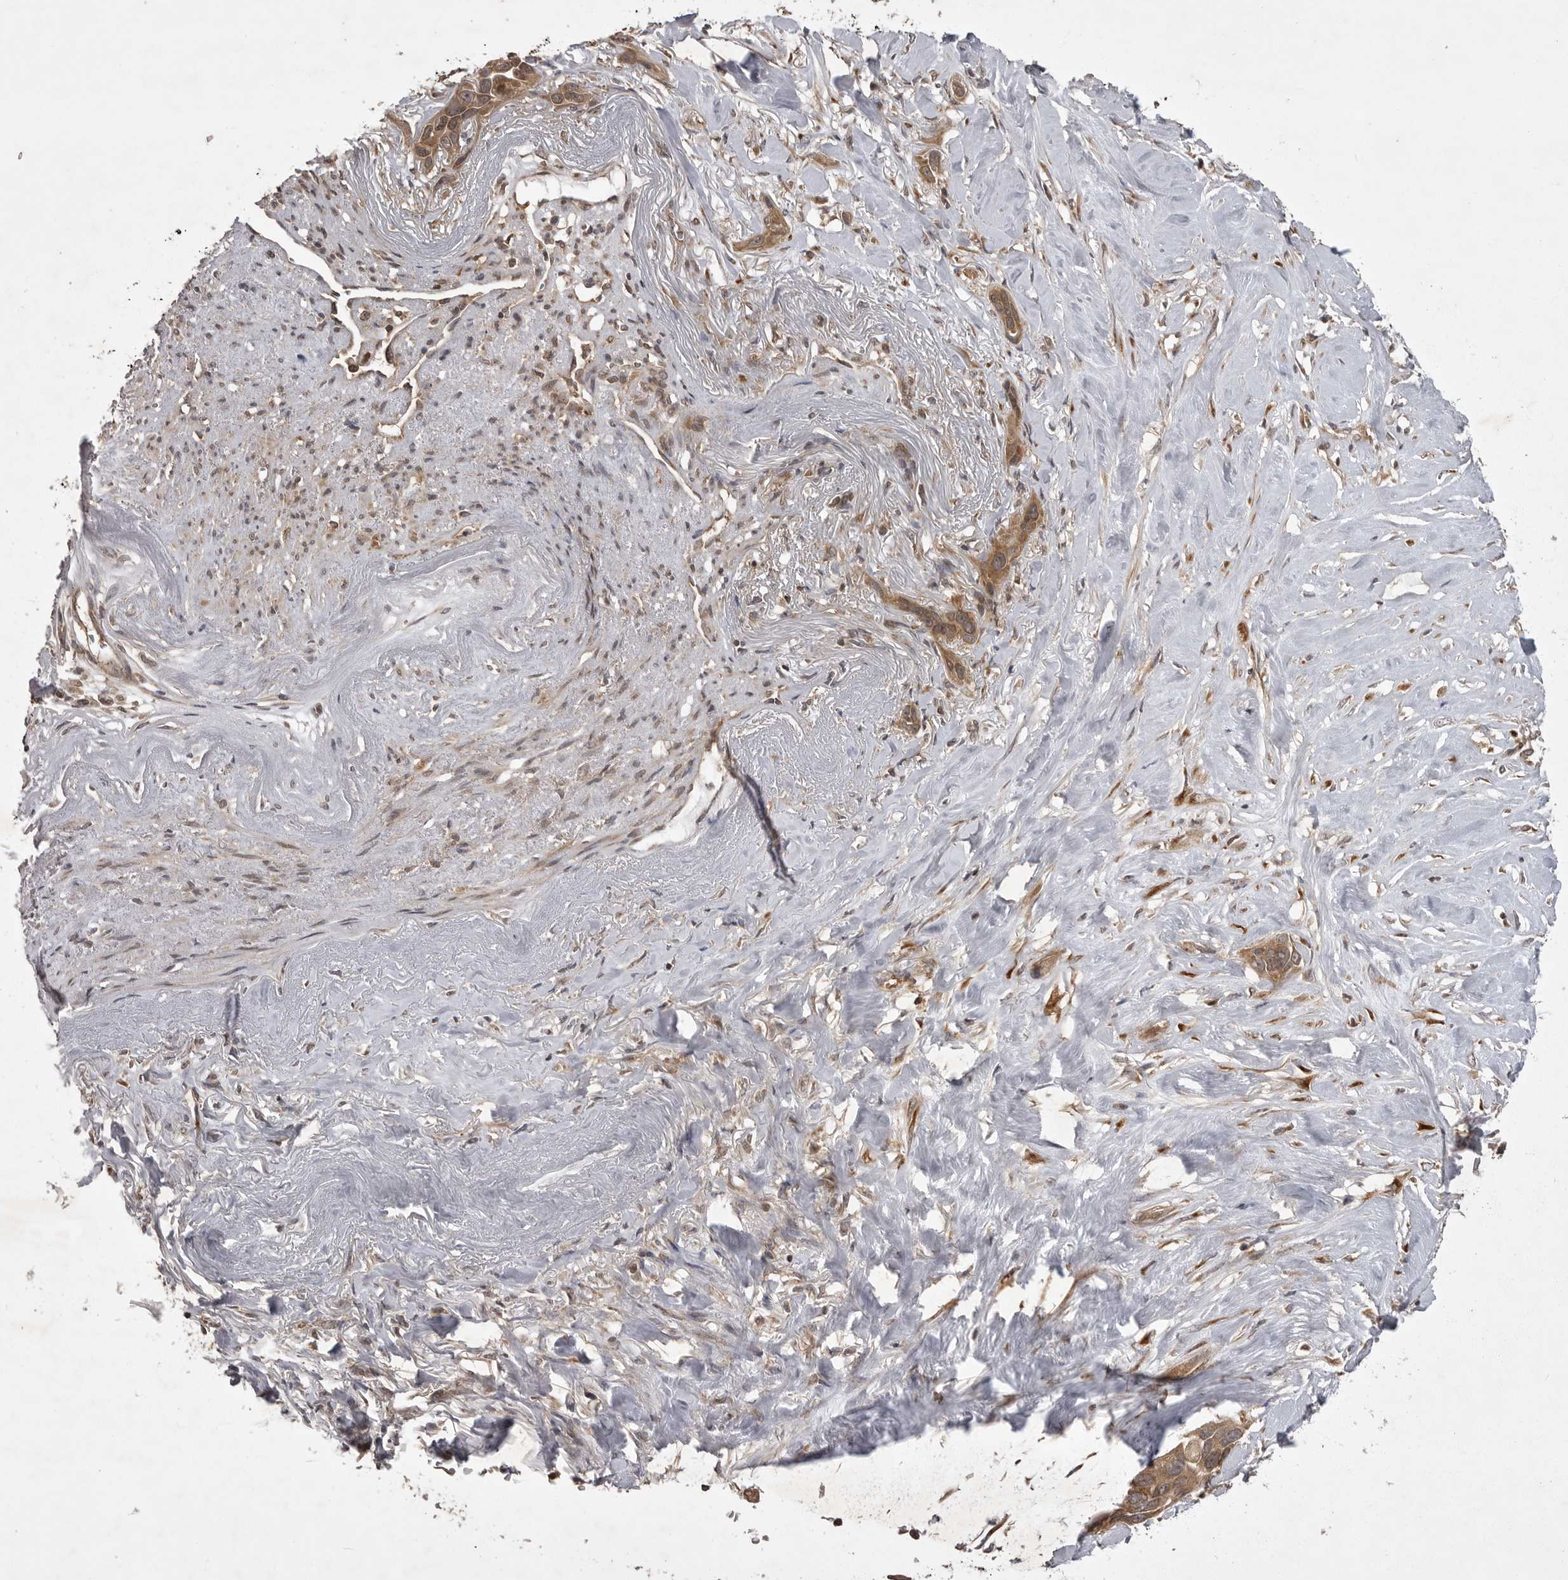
{"staining": {"intensity": "moderate", "quantity": ">75%", "location": "cytoplasmic/membranous"}, "tissue": "pancreatic cancer", "cell_type": "Tumor cells", "image_type": "cancer", "snomed": [{"axis": "morphology", "description": "Adenocarcinoma, NOS"}, {"axis": "topography", "description": "Pancreas"}], "caption": "There is medium levels of moderate cytoplasmic/membranous positivity in tumor cells of pancreatic adenocarcinoma, as demonstrated by immunohistochemical staining (brown color).", "gene": "STK24", "patient": {"sex": "female", "age": 60}}